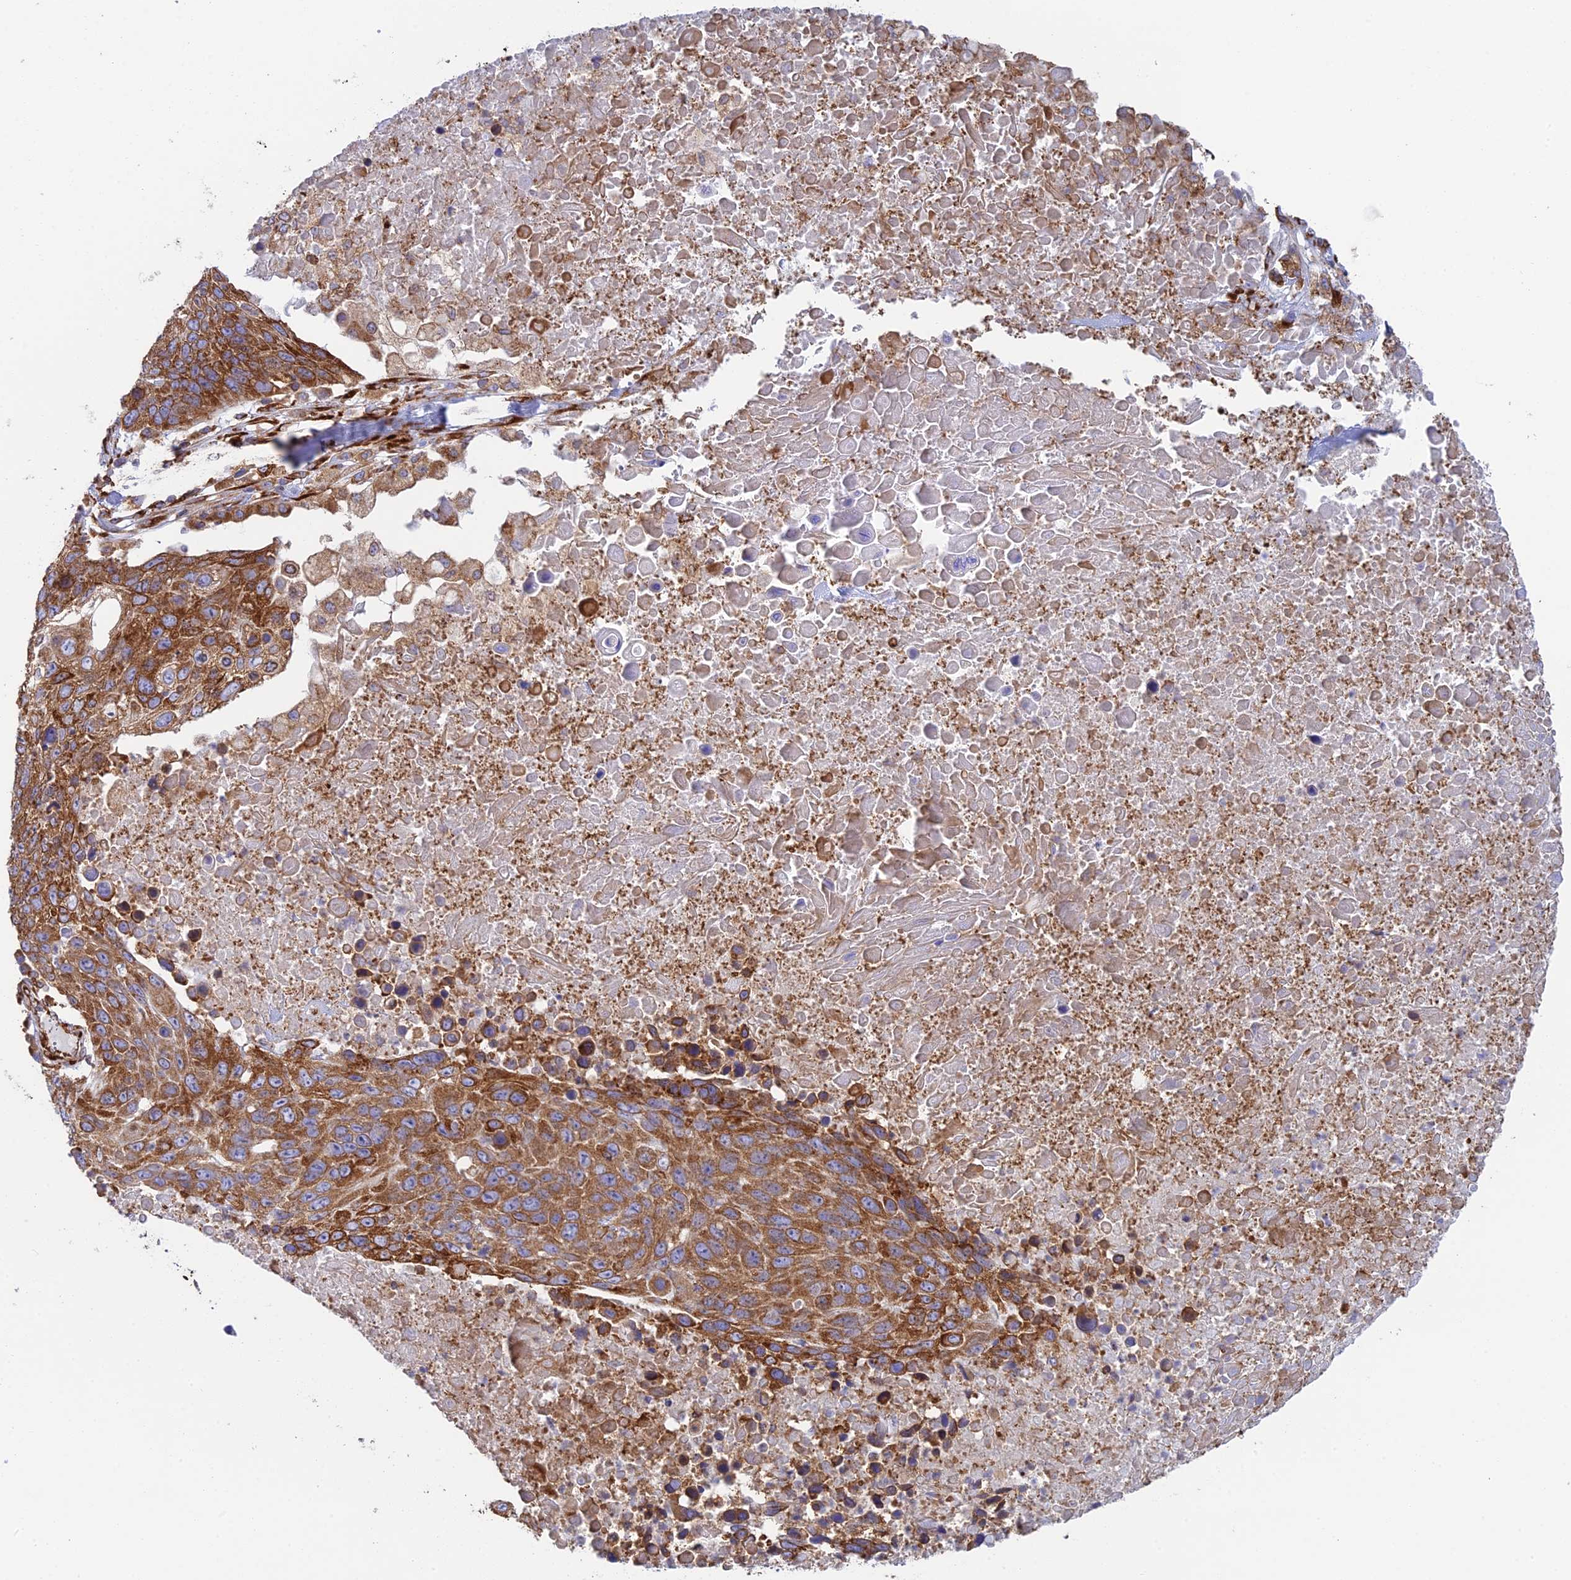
{"staining": {"intensity": "moderate", "quantity": ">75%", "location": "cytoplasmic/membranous"}, "tissue": "lung cancer", "cell_type": "Tumor cells", "image_type": "cancer", "snomed": [{"axis": "morphology", "description": "Normal tissue, NOS"}, {"axis": "morphology", "description": "Squamous cell carcinoma, NOS"}, {"axis": "topography", "description": "Lymph node"}, {"axis": "topography", "description": "Lung"}], "caption": "A brown stain labels moderate cytoplasmic/membranous positivity of a protein in human lung cancer (squamous cell carcinoma) tumor cells.", "gene": "CCDC69", "patient": {"sex": "male", "age": 66}}